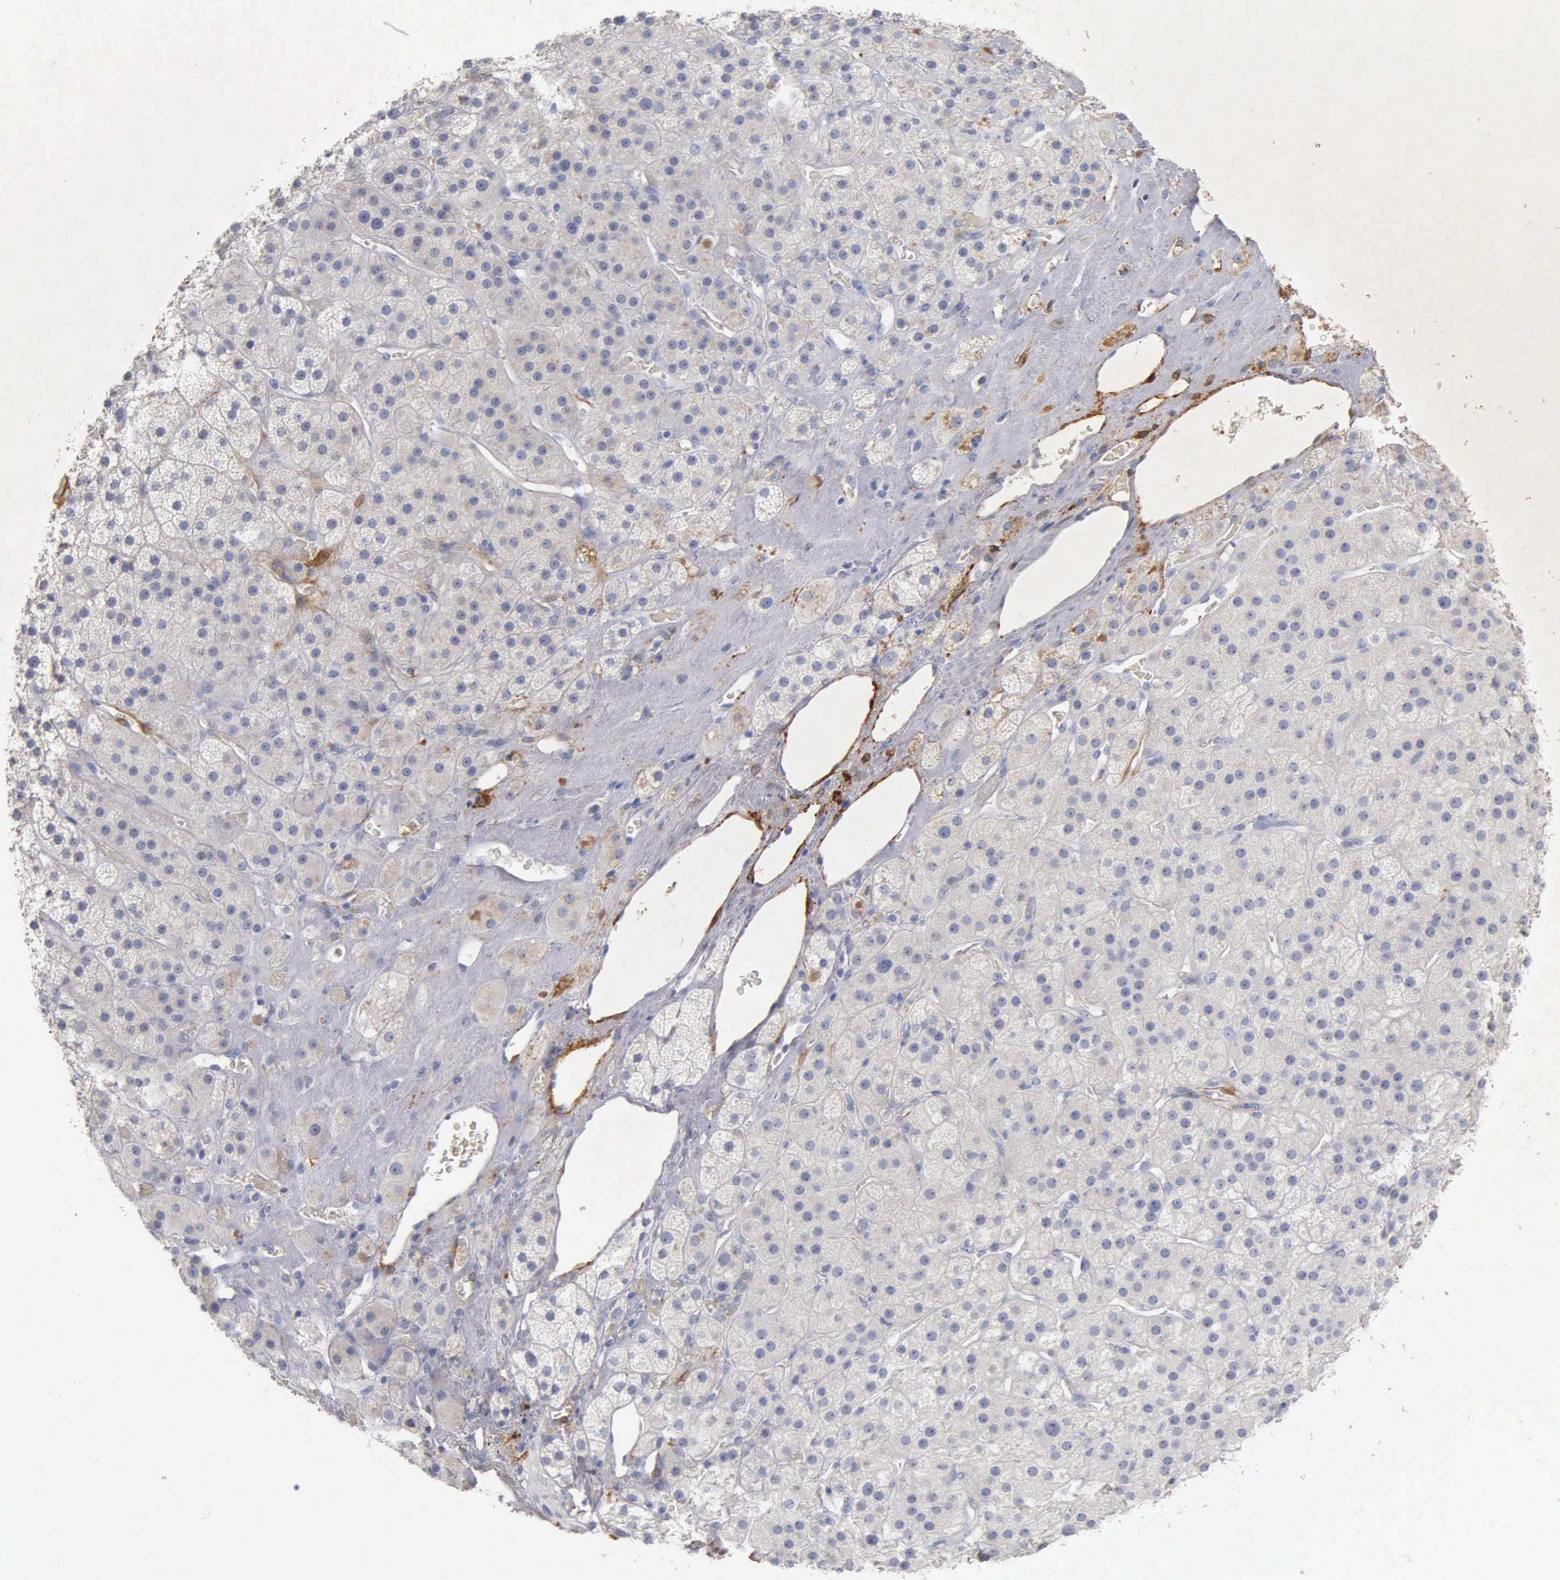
{"staining": {"intensity": "negative", "quantity": "none", "location": "none"}, "tissue": "adrenal gland", "cell_type": "Glandular cells", "image_type": "normal", "snomed": [{"axis": "morphology", "description": "Normal tissue, NOS"}, {"axis": "topography", "description": "Adrenal gland"}], "caption": "Immunohistochemistry photomicrograph of benign adrenal gland stained for a protein (brown), which exhibits no staining in glandular cells. (DAB (3,3'-diaminobenzidine) immunohistochemistry, high magnification).", "gene": "CNN1", "patient": {"sex": "male", "age": 57}}